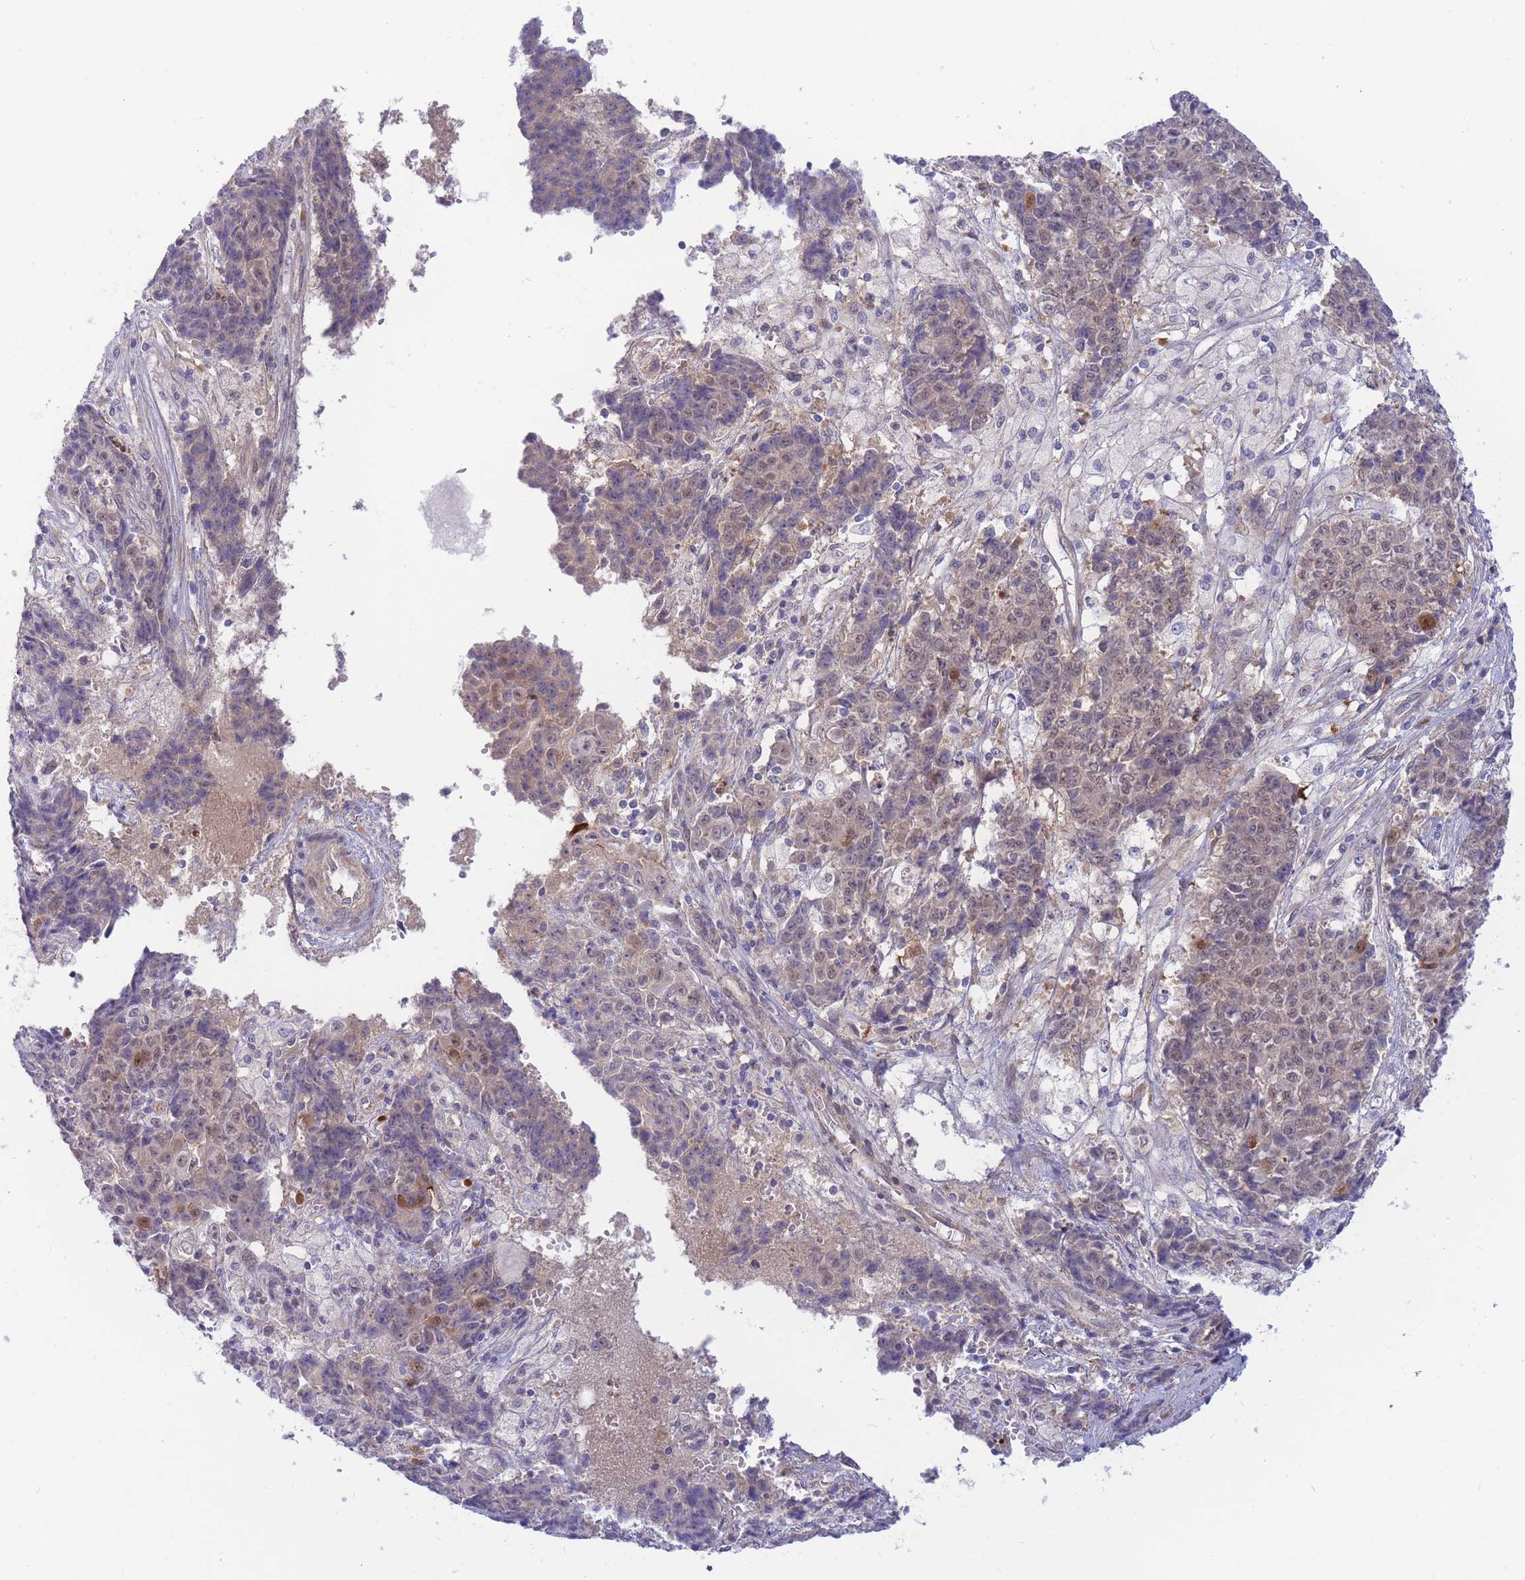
{"staining": {"intensity": "weak", "quantity": "<25%", "location": "cytoplasmic/membranous"}, "tissue": "ovarian cancer", "cell_type": "Tumor cells", "image_type": "cancer", "snomed": [{"axis": "morphology", "description": "Carcinoma, endometroid"}, {"axis": "topography", "description": "Ovary"}], "caption": "This is a photomicrograph of IHC staining of ovarian cancer (endometroid carcinoma), which shows no expression in tumor cells.", "gene": "APOL4", "patient": {"sex": "female", "age": 42}}